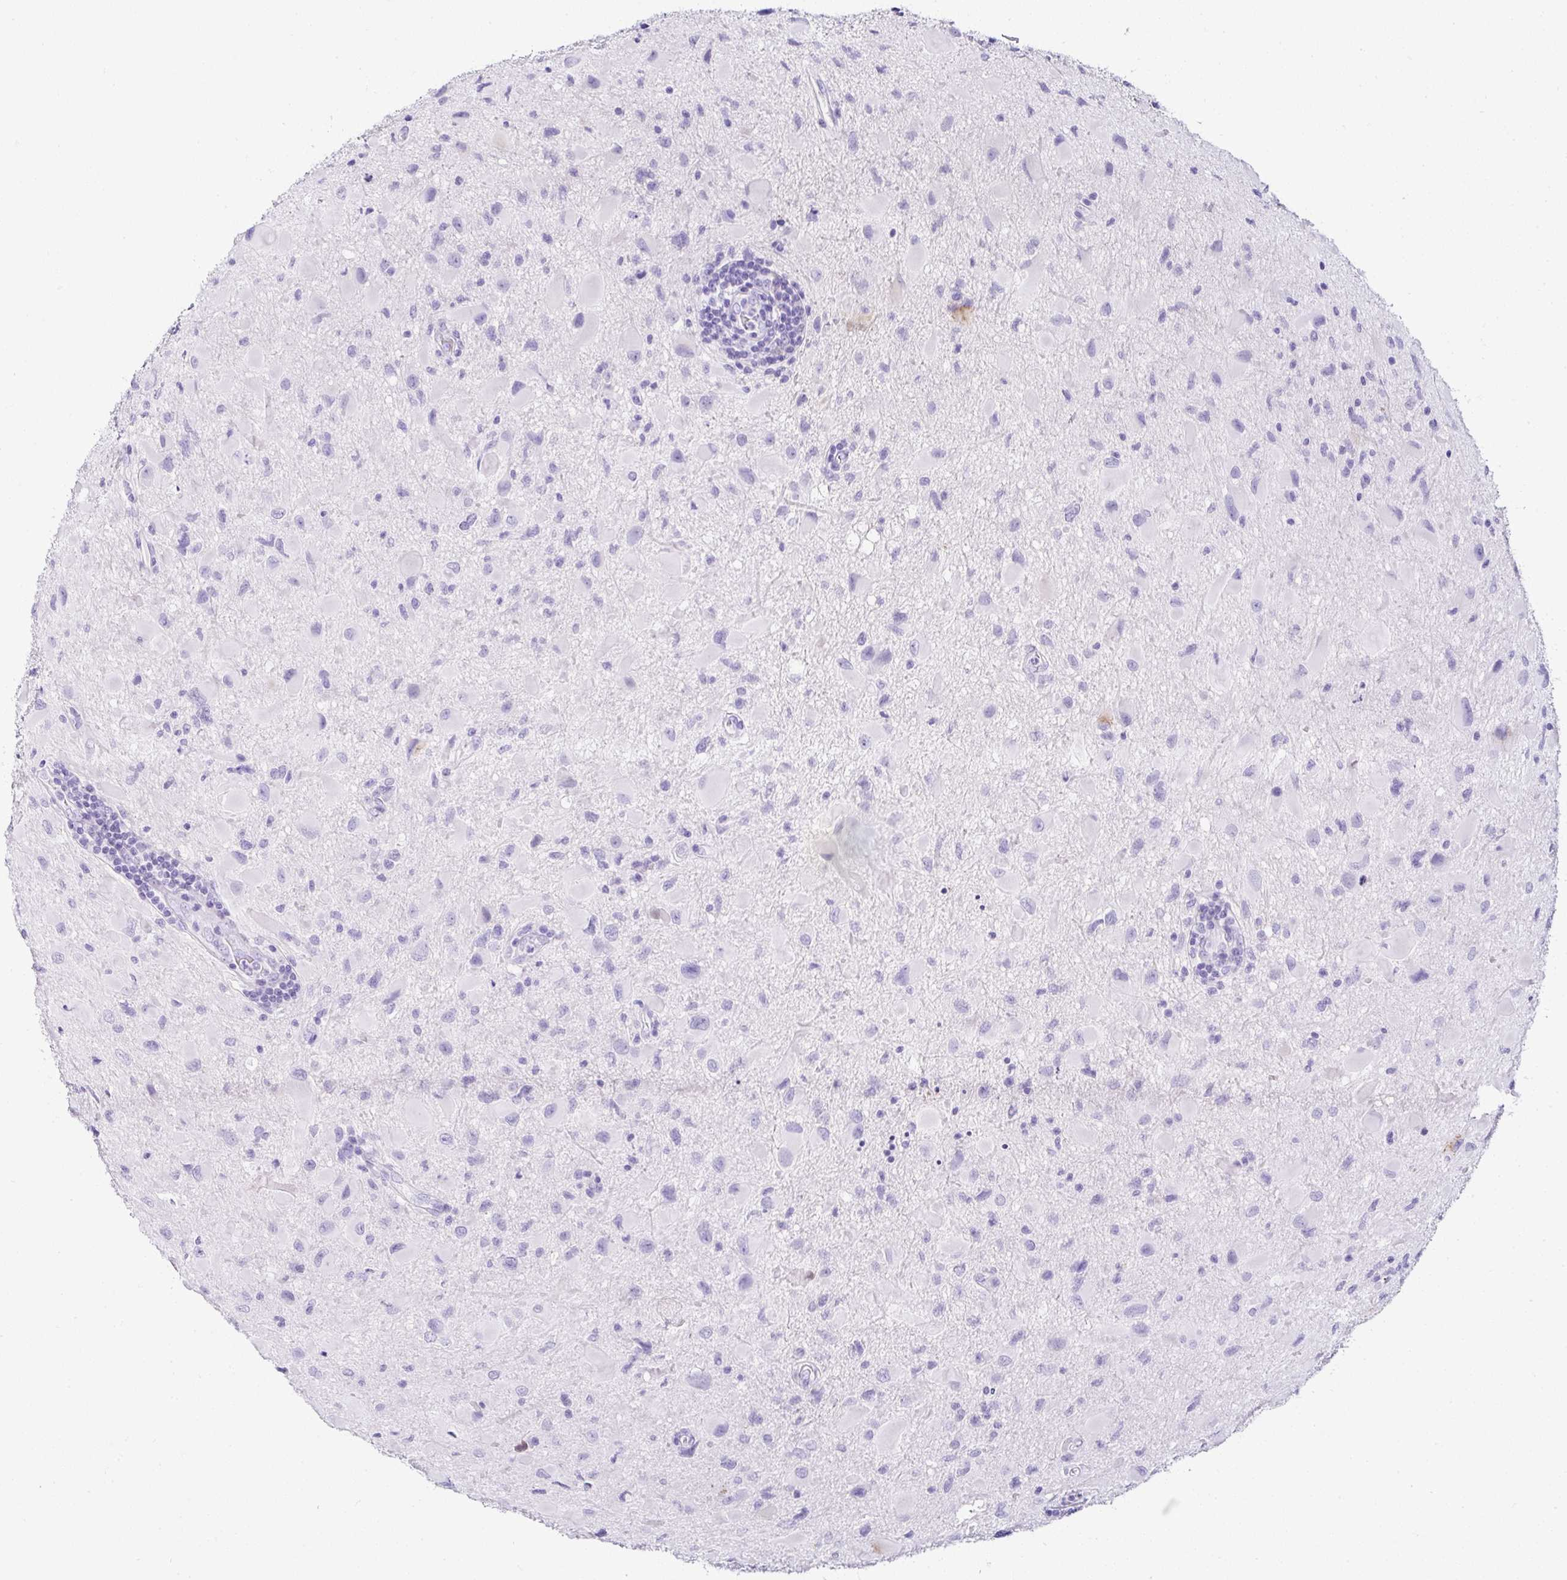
{"staining": {"intensity": "negative", "quantity": "none", "location": "none"}, "tissue": "glioma", "cell_type": "Tumor cells", "image_type": "cancer", "snomed": [{"axis": "morphology", "description": "Glioma, malignant, Low grade"}, {"axis": "topography", "description": "Brain"}], "caption": "Glioma was stained to show a protein in brown. There is no significant staining in tumor cells.", "gene": "SERPINB3", "patient": {"sex": "female", "age": 32}}